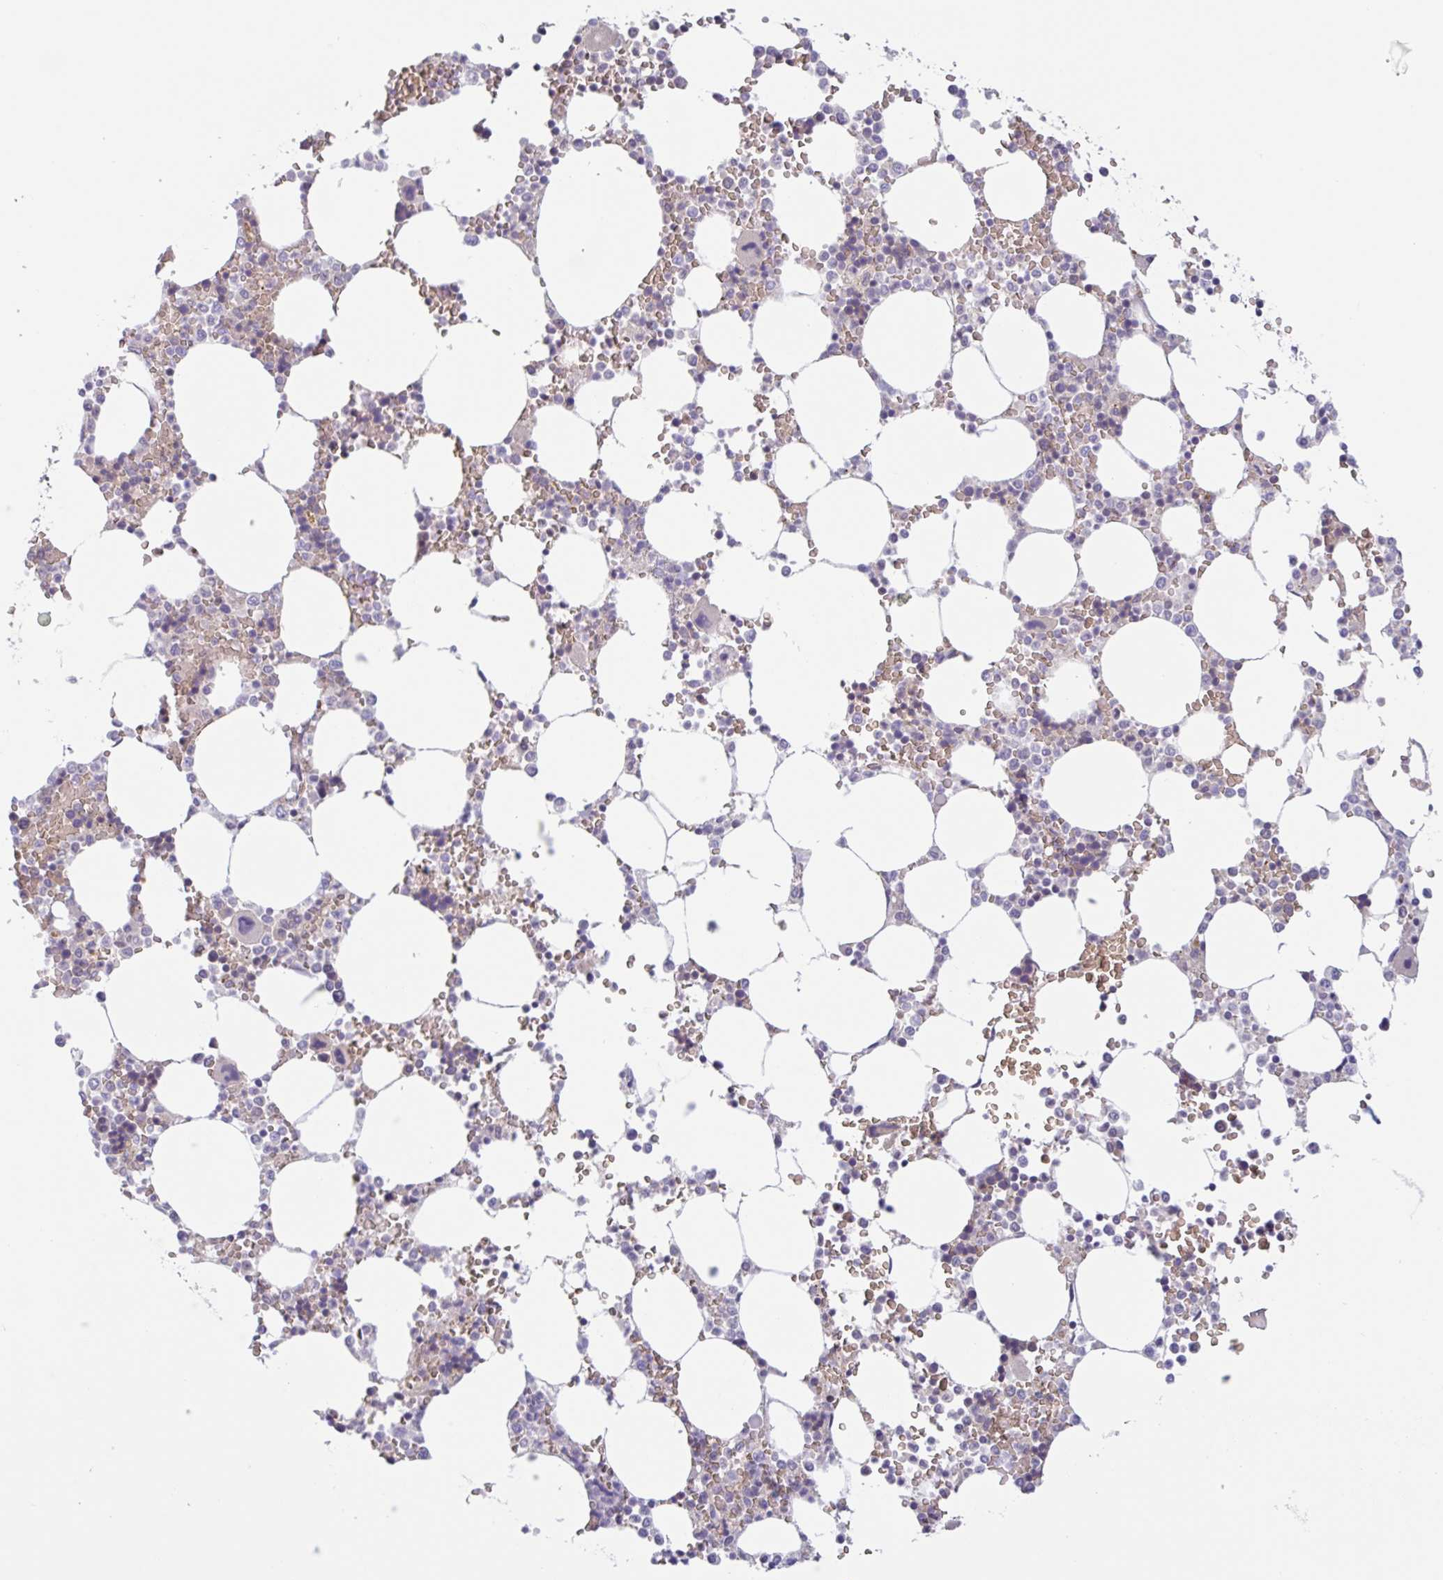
{"staining": {"intensity": "negative", "quantity": "none", "location": "none"}, "tissue": "bone marrow", "cell_type": "Hematopoietic cells", "image_type": "normal", "snomed": [{"axis": "morphology", "description": "Normal tissue, NOS"}, {"axis": "topography", "description": "Bone marrow"}], "caption": "A photomicrograph of human bone marrow is negative for staining in hematopoietic cells. The staining is performed using DAB (3,3'-diaminobenzidine) brown chromogen with nuclei counter-stained in using hematoxylin.", "gene": "RHAG", "patient": {"sex": "male", "age": 64}}